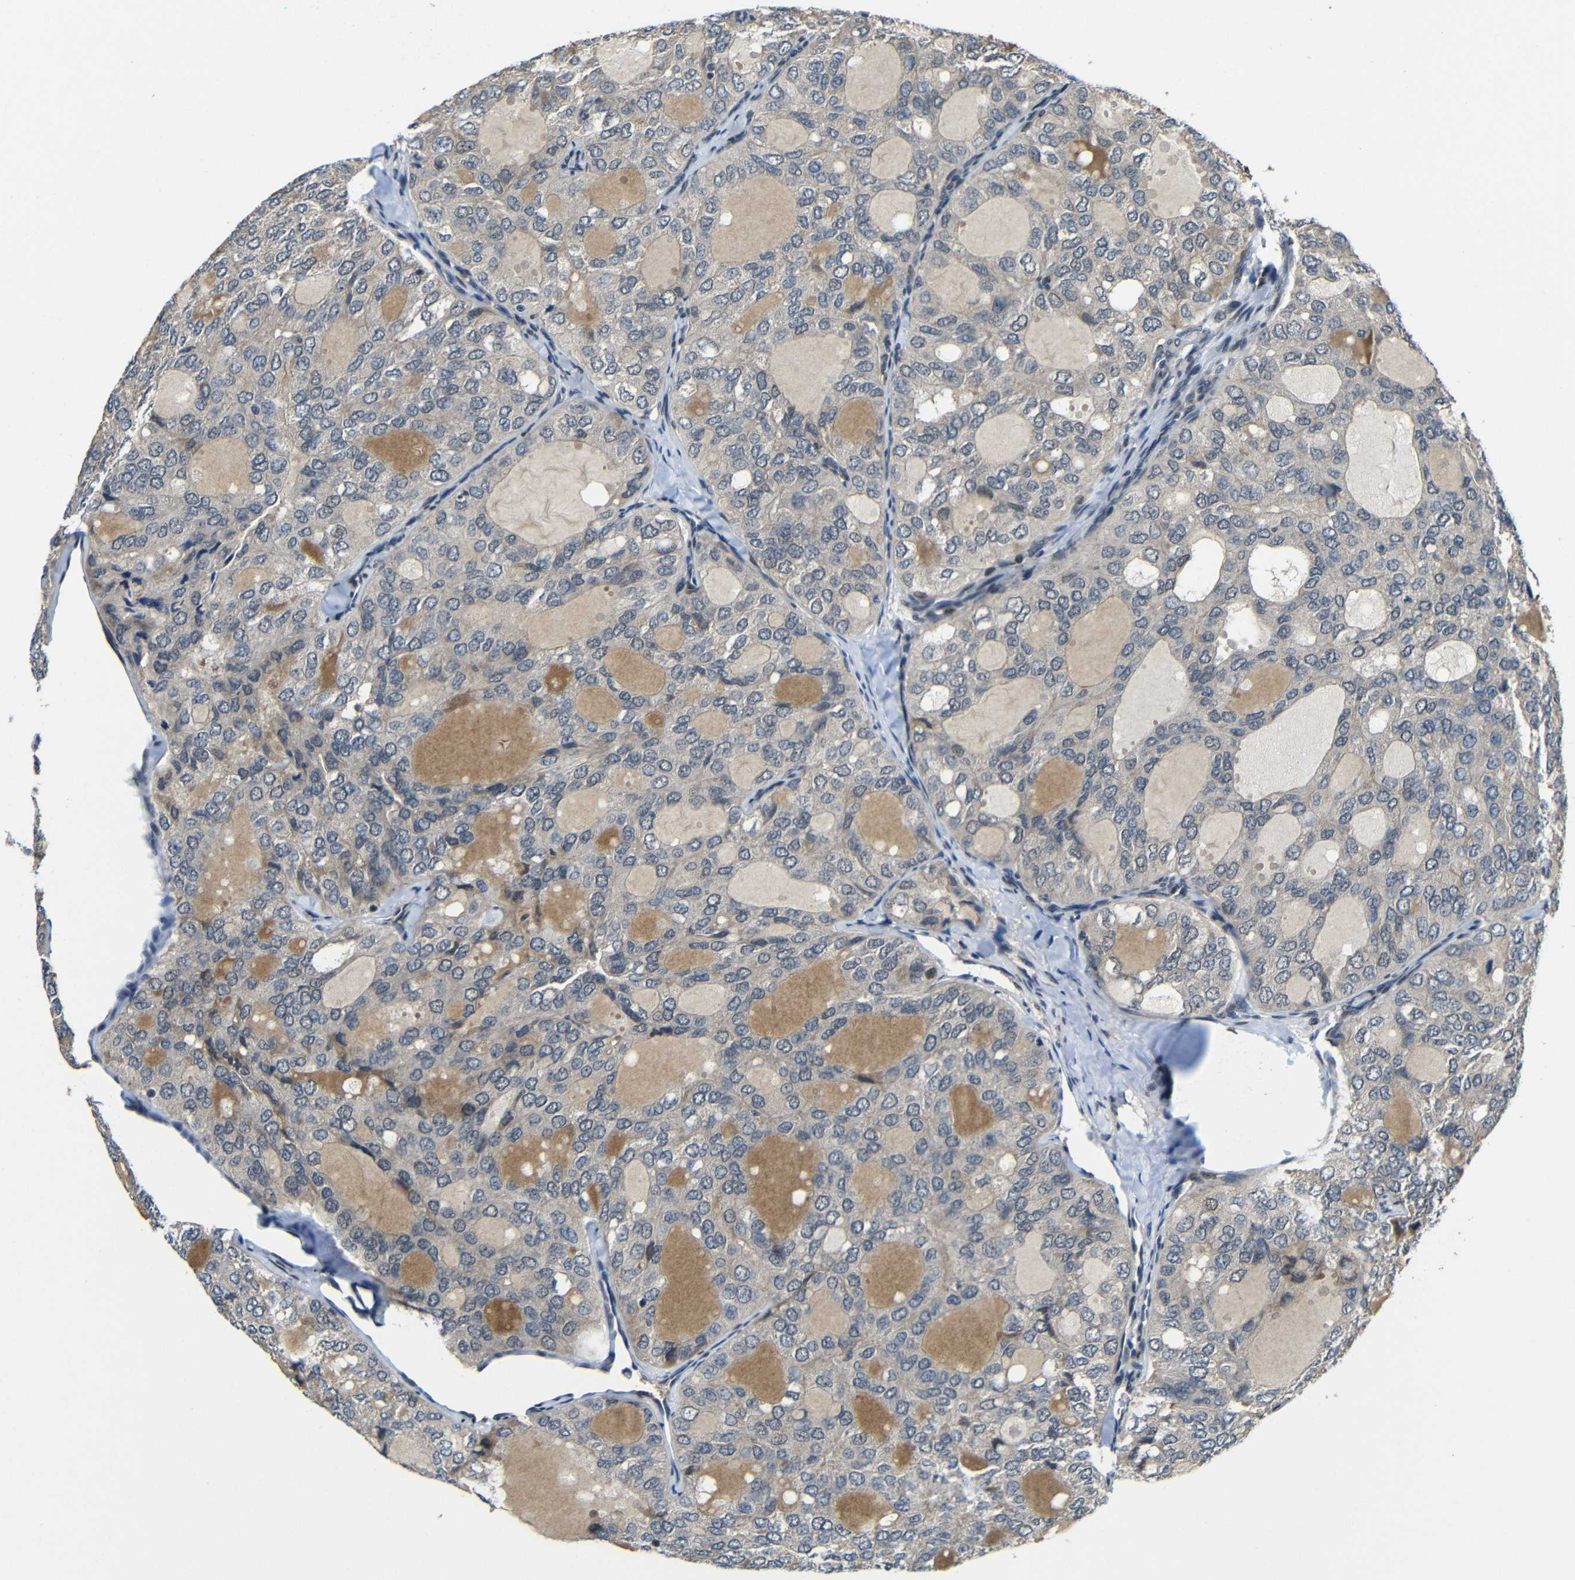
{"staining": {"intensity": "negative", "quantity": "none", "location": "none"}, "tissue": "thyroid cancer", "cell_type": "Tumor cells", "image_type": "cancer", "snomed": [{"axis": "morphology", "description": "Follicular adenoma carcinoma, NOS"}, {"axis": "topography", "description": "Thyroid gland"}], "caption": "Immunohistochemistry (IHC) of thyroid cancer reveals no positivity in tumor cells.", "gene": "FAM172A", "patient": {"sex": "male", "age": 75}}